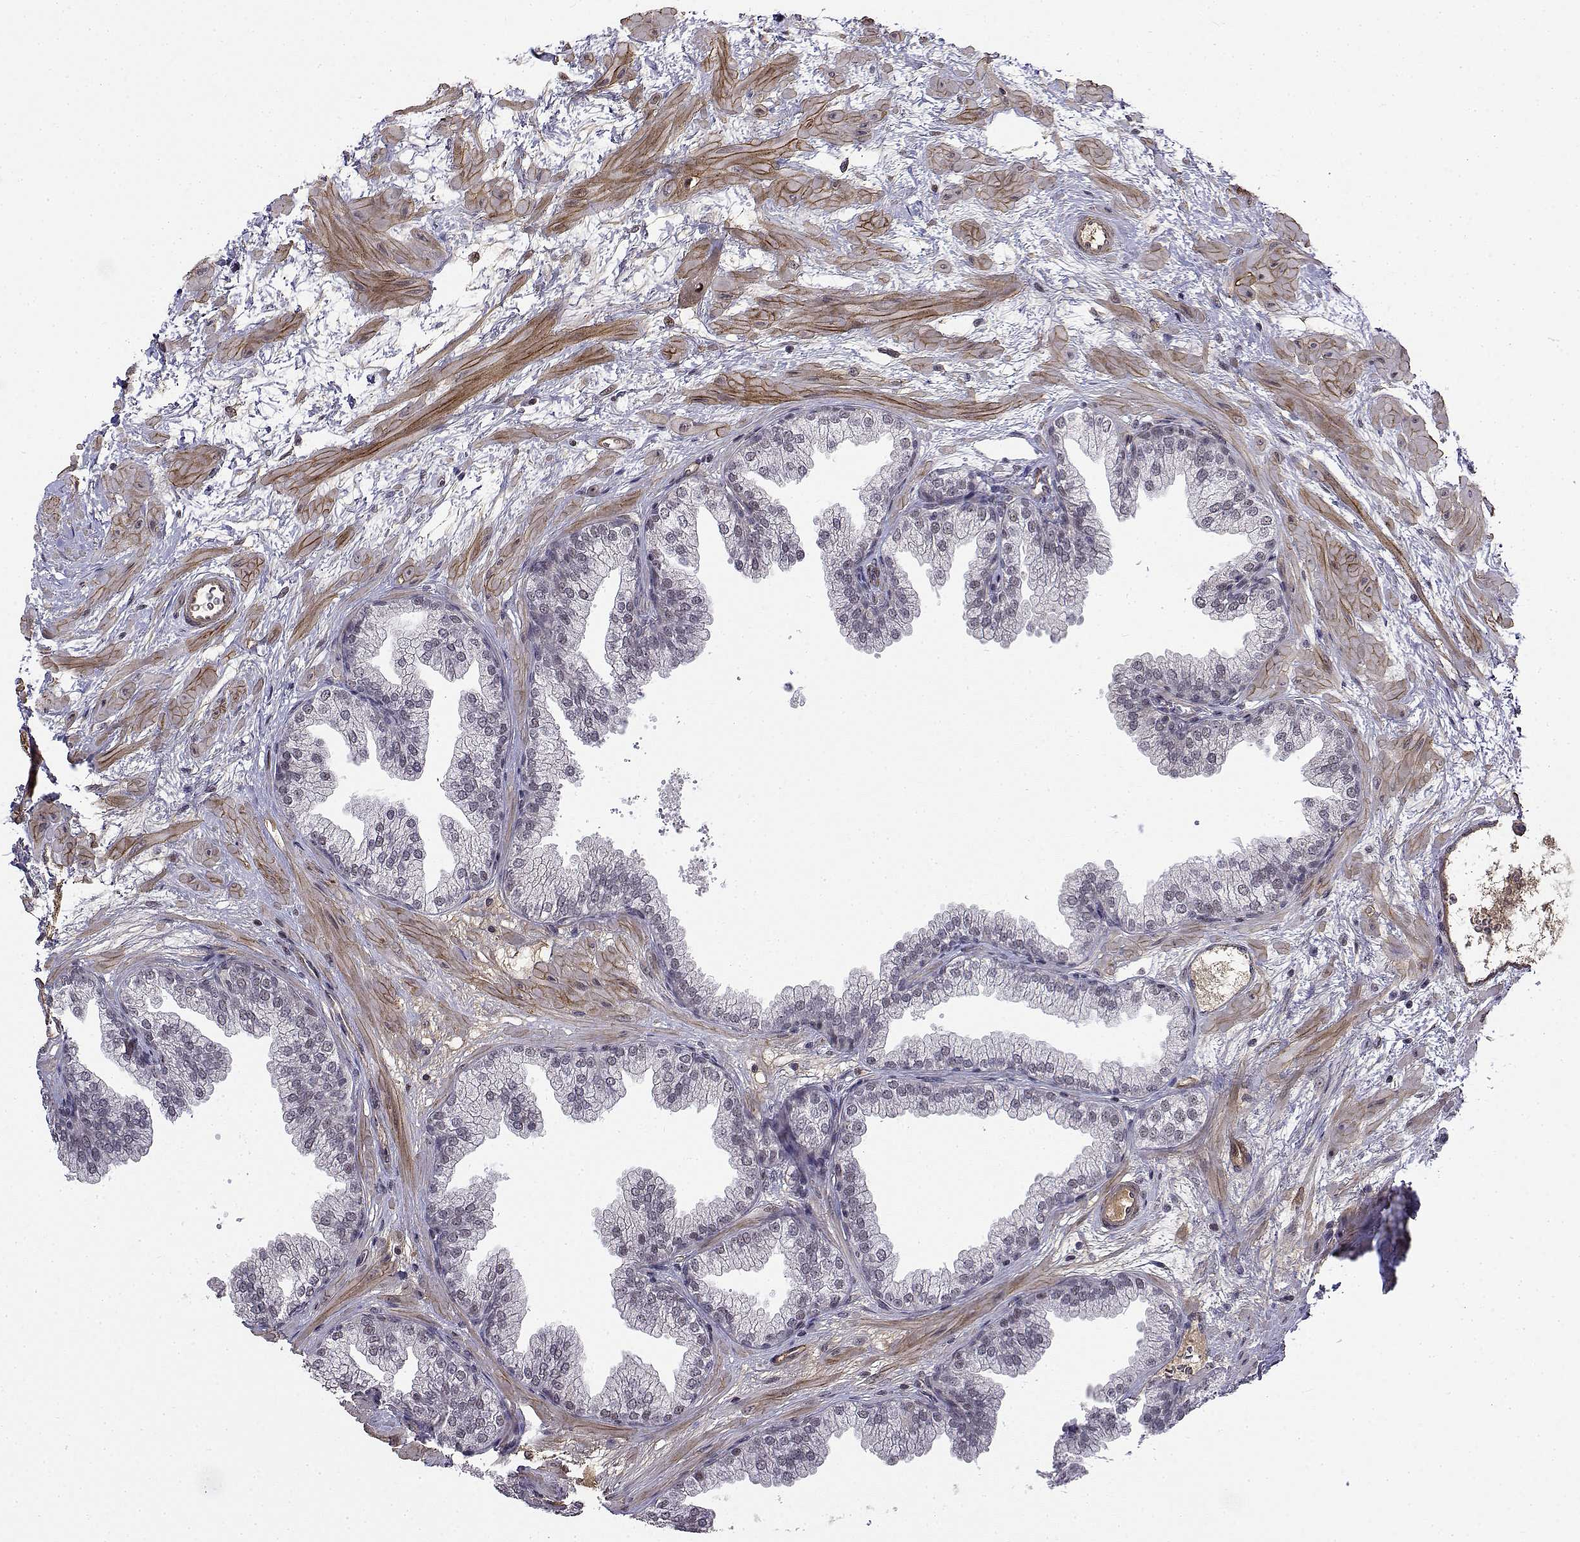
{"staining": {"intensity": "negative", "quantity": "none", "location": "none"}, "tissue": "prostate", "cell_type": "Glandular cells", "image_type": "normal", "snomed": [{"axis": "morphology", "description": "Normal tissue, NOS"}, {"axis": "topography", "description": "Prostate"}], "caption": "A micrograph of human prostate is negative for staining in glandular cells.", "gene": "ITGA7", "patient": {"sex": "male", "age": 37}}